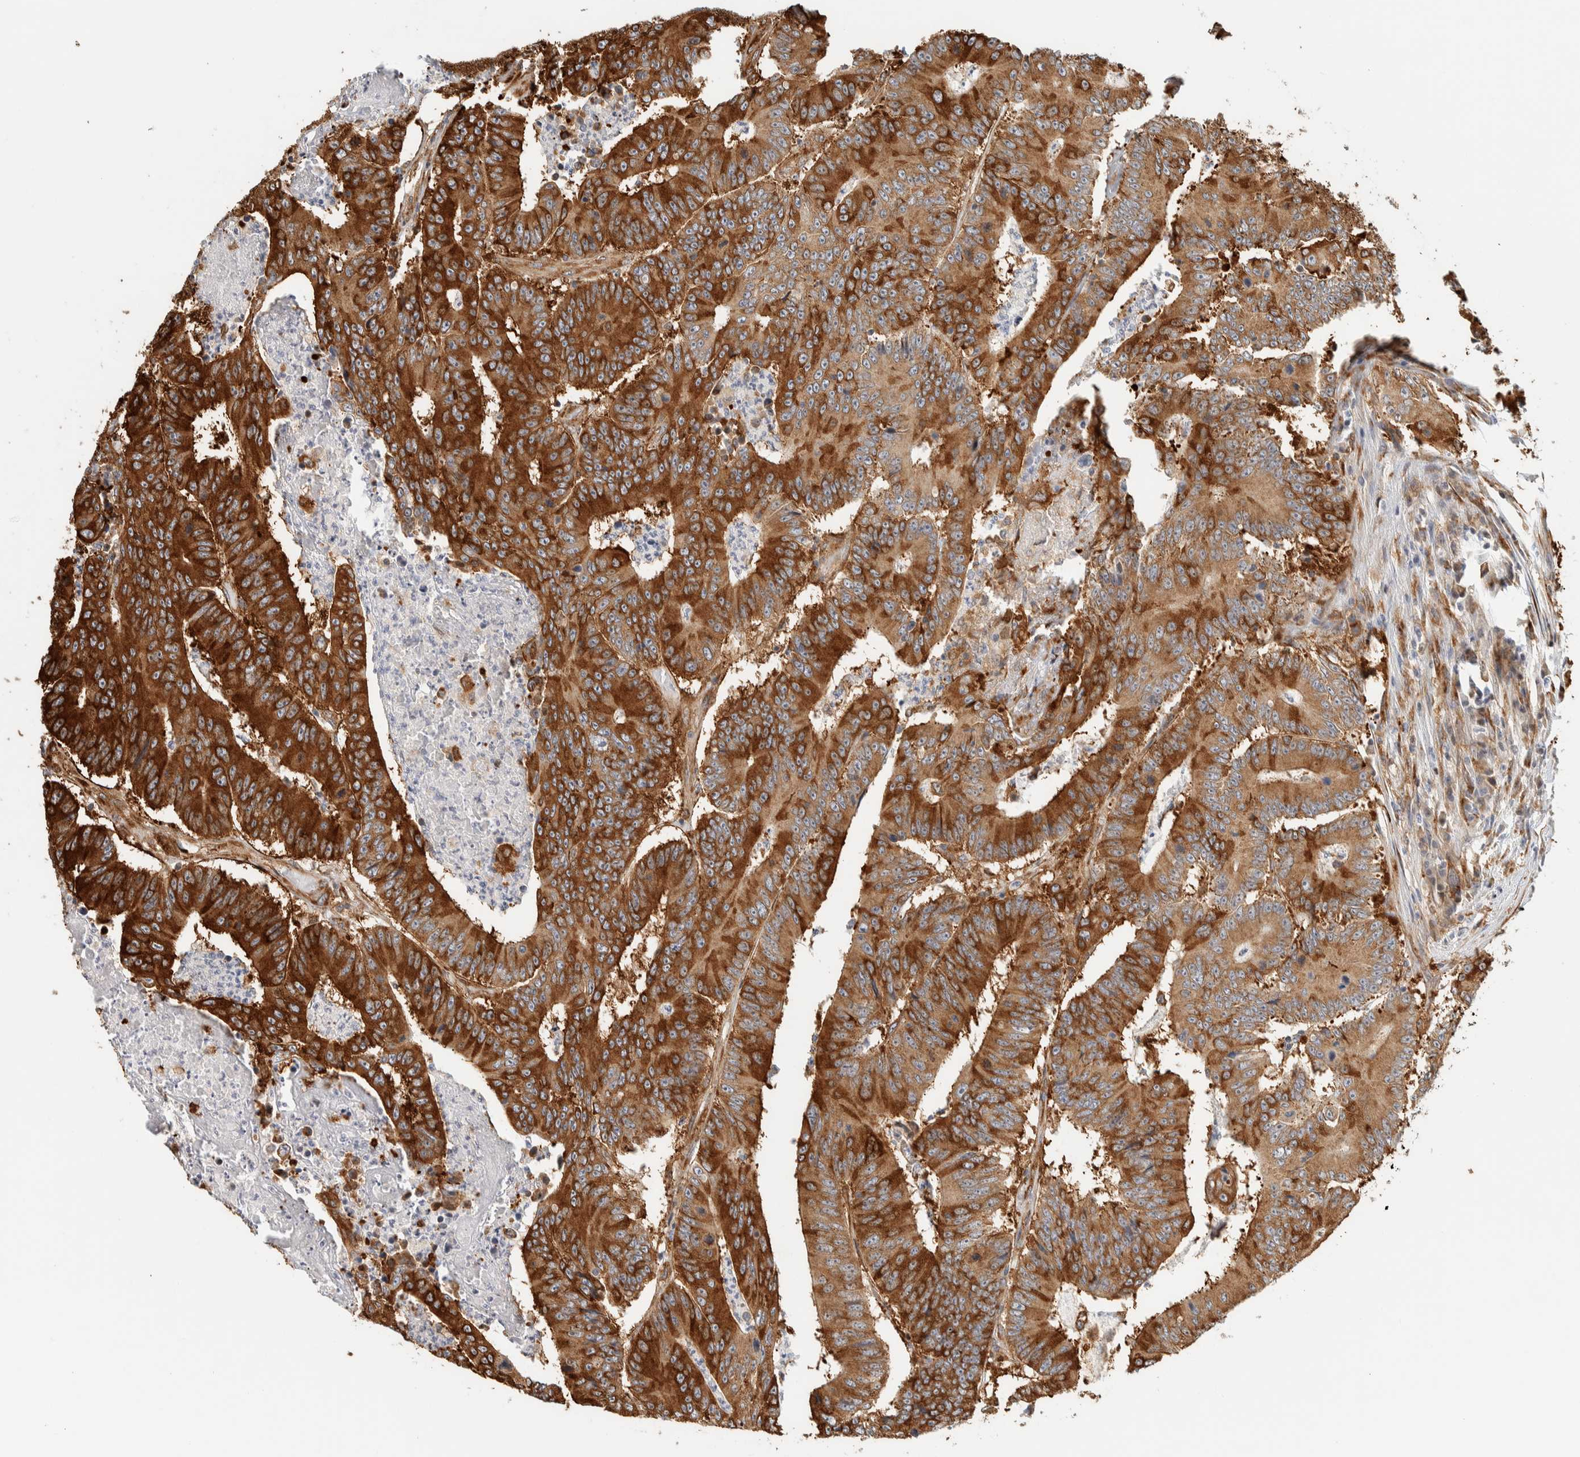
{"staining": {"intensity": "strong", "quantity": ">75%", "location": "cytoplasmic/membranous"}, "tissue": "colorectal cancer", "cell_type": "Tumor cells", "image_type": "cancer", "snomed": [{"axis": "morphology", "description": "Adenocarcinoma, NOS"}, {"axis": "topography", "description": "Colon"}], "caption": "A brown stain shows strong cytoplasmic/membranous staining of a protein in human colorectal cancer tumor cells.", "gene": "LLGL2", "patient": {"sex": "male", "age": 83}}